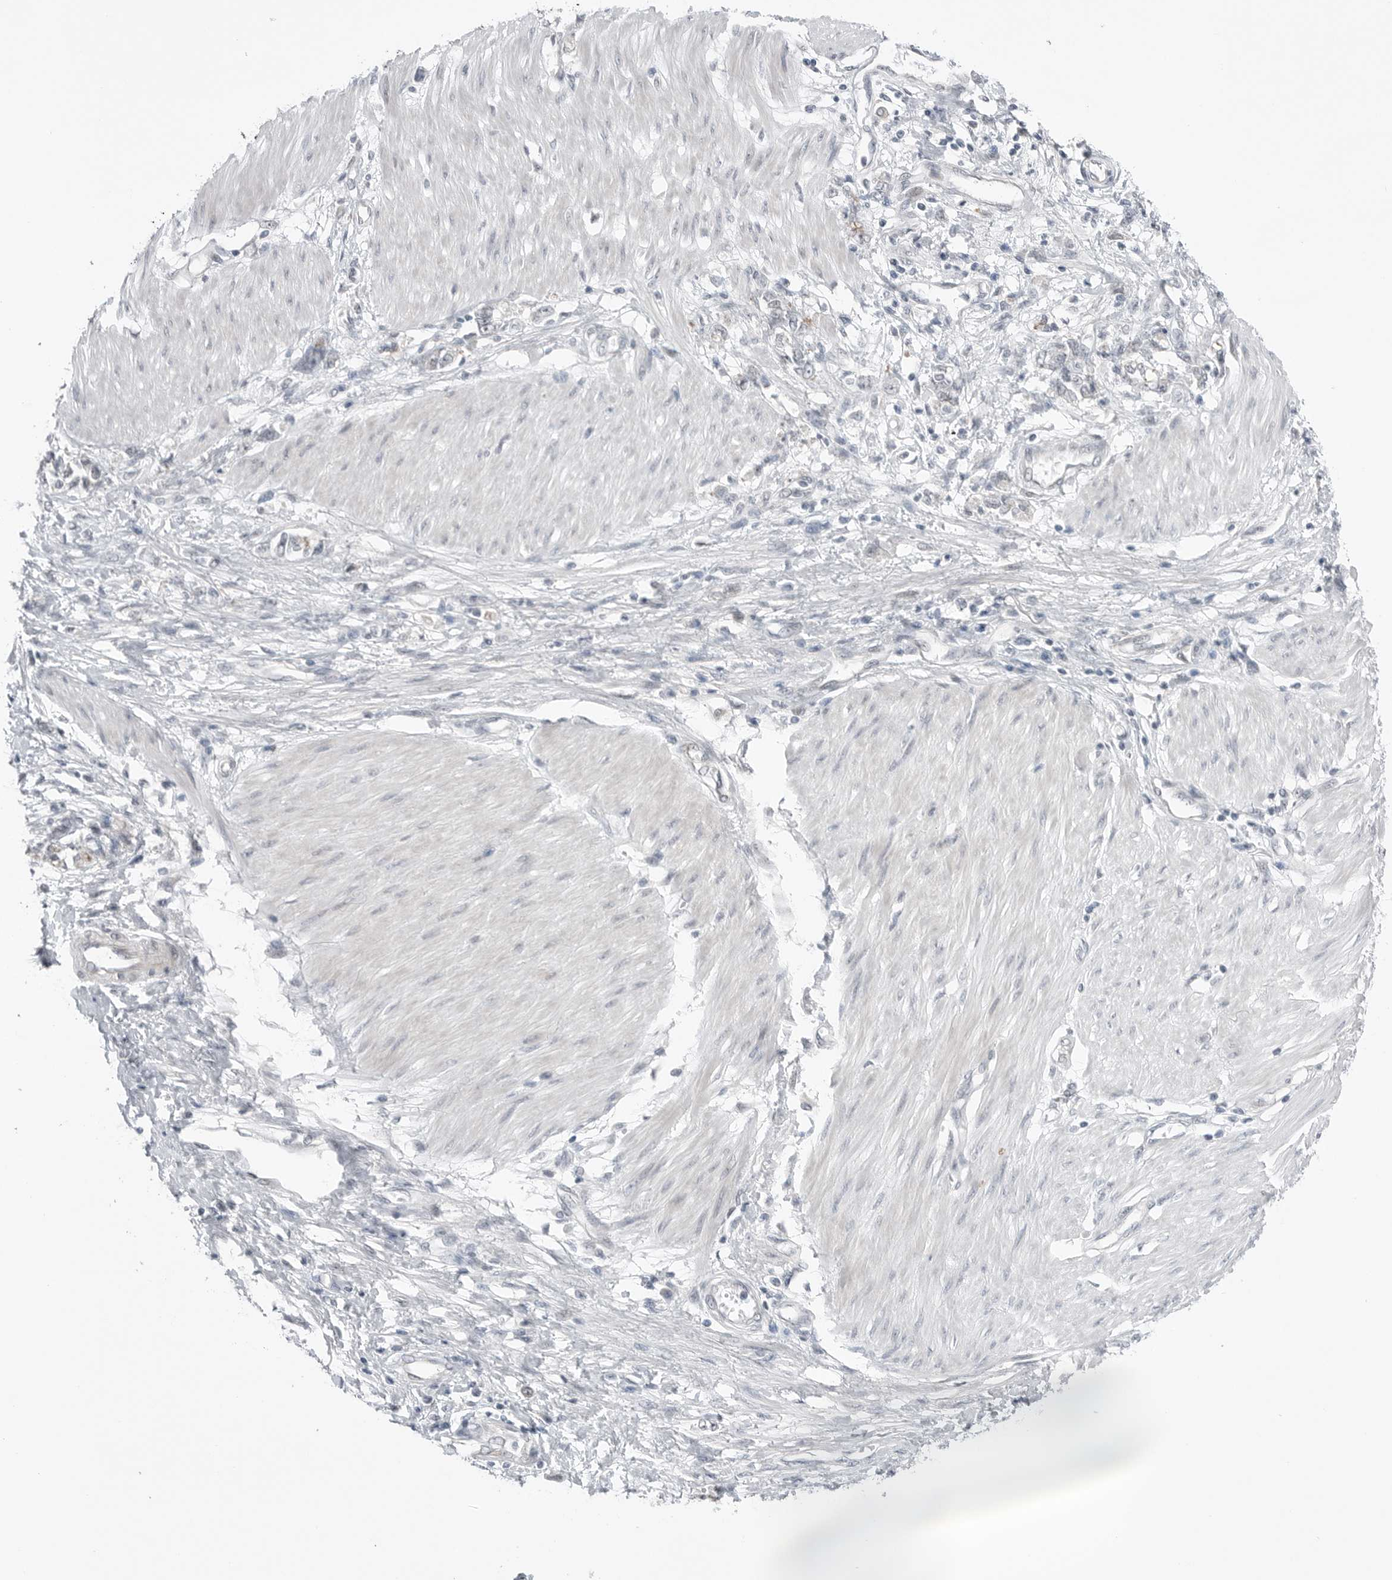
{"staining": {"intensity": "negative", "quantity": "none", "location": "none"}, "tissue": "stomach cancer", "cell_type": "Tumor cells", "image_type": "cancer", "snomed": [{"axis": "morphology", "description": "Adenocarcinoma, NOS"}, {"axis": "topography", "description": "Stomach"}], "caption": "The immunohistochemistry photomicrograph has no significant positivity in tumor cells of stomach cancer (adenocarcinoma) tissue.", "gene": "NTAQ1", "patient": {"sex": "female", "age": 76}}